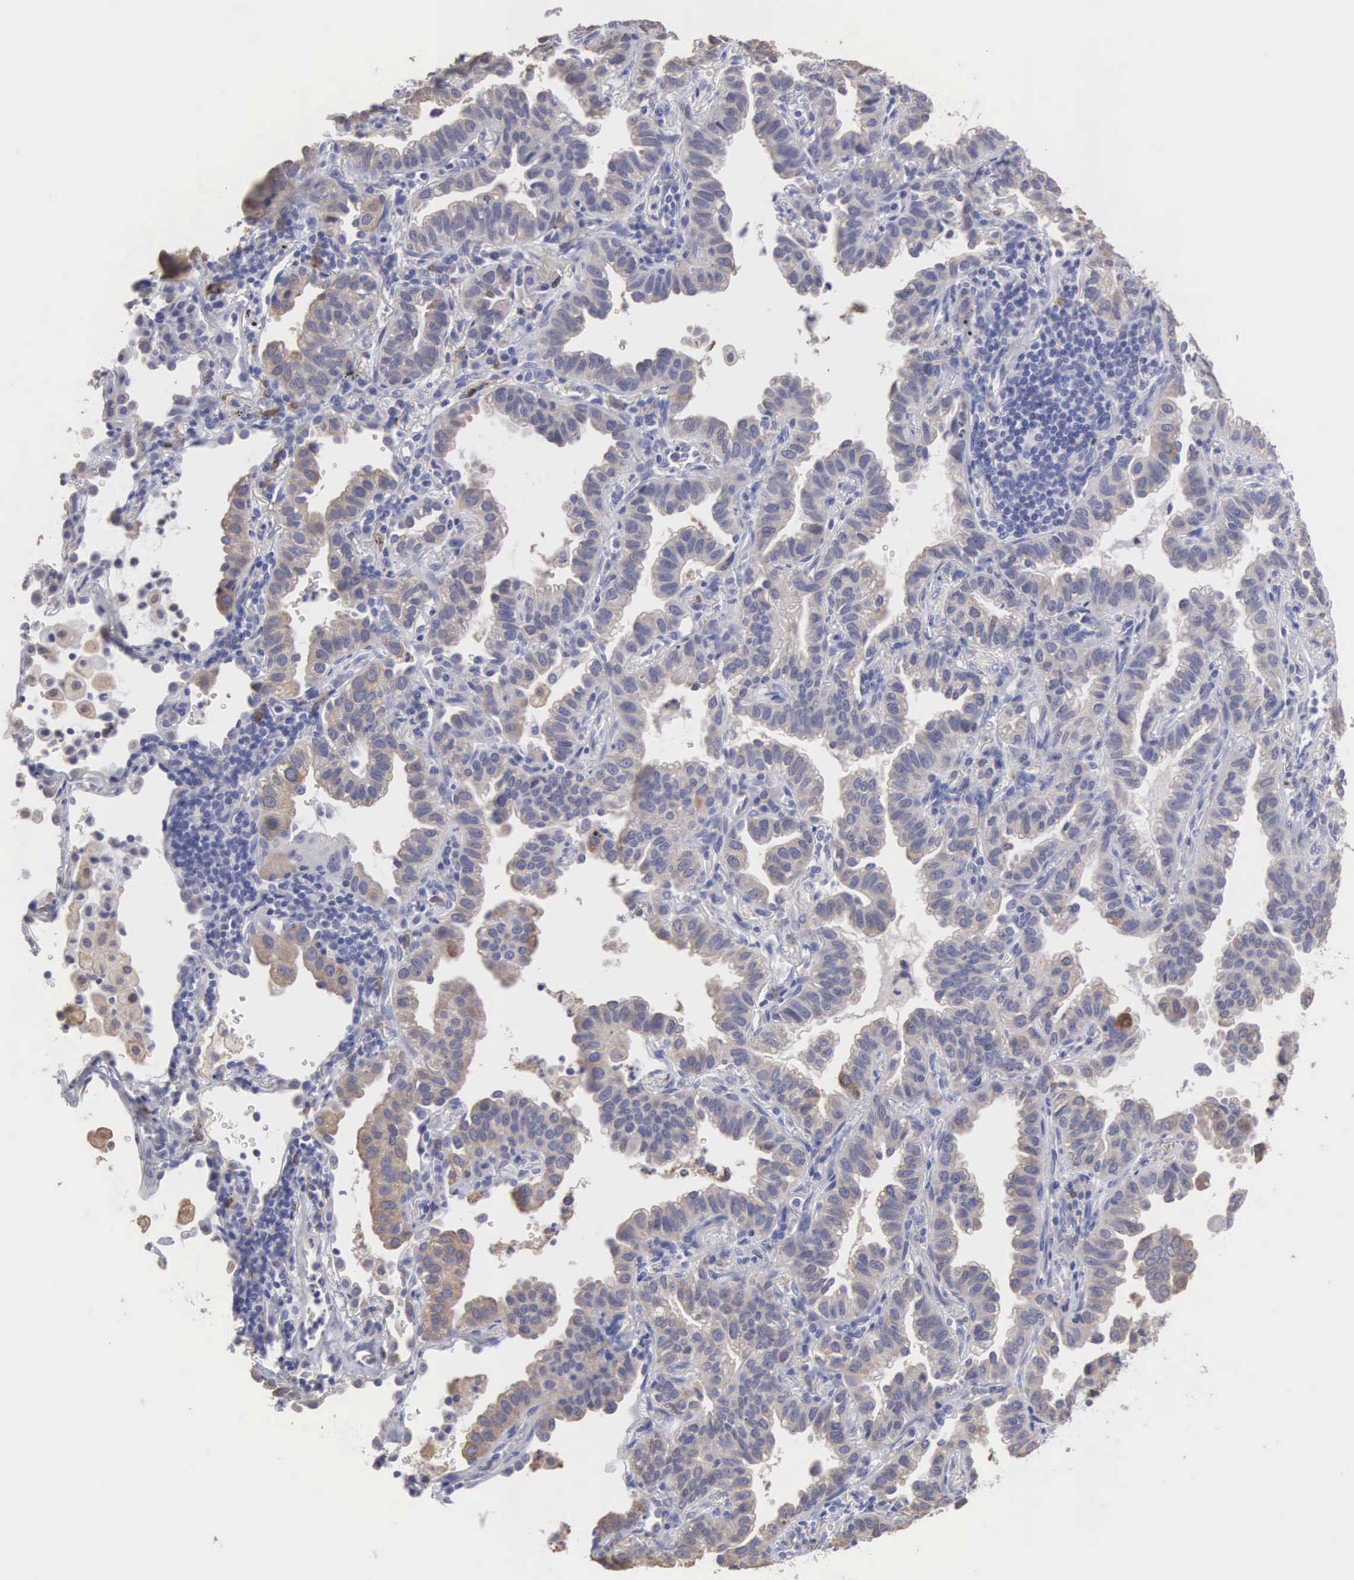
{"staining": {"intensity": "weak", "quantity": "25%-75%", "location": "cytoplasmic/membranous"}, "tissue": "lung cancer", "cell_type": "Tumor cells", "image_type": "cancer", "snomed": [{"axis": "morphology", "description": "Adenocarcinoma, NOS"}, {"axis": "topography", "description": "Lung"}], "caption": "Human lung cancer (adenocarcinoma) stained for a protein (brown) demonstrates weak cytoplasmic/membranous positive positivity in approximately 25%-75% of tumor cells.", "gene": "LIN52", "patient": {"sex": "female", "age": 50}}